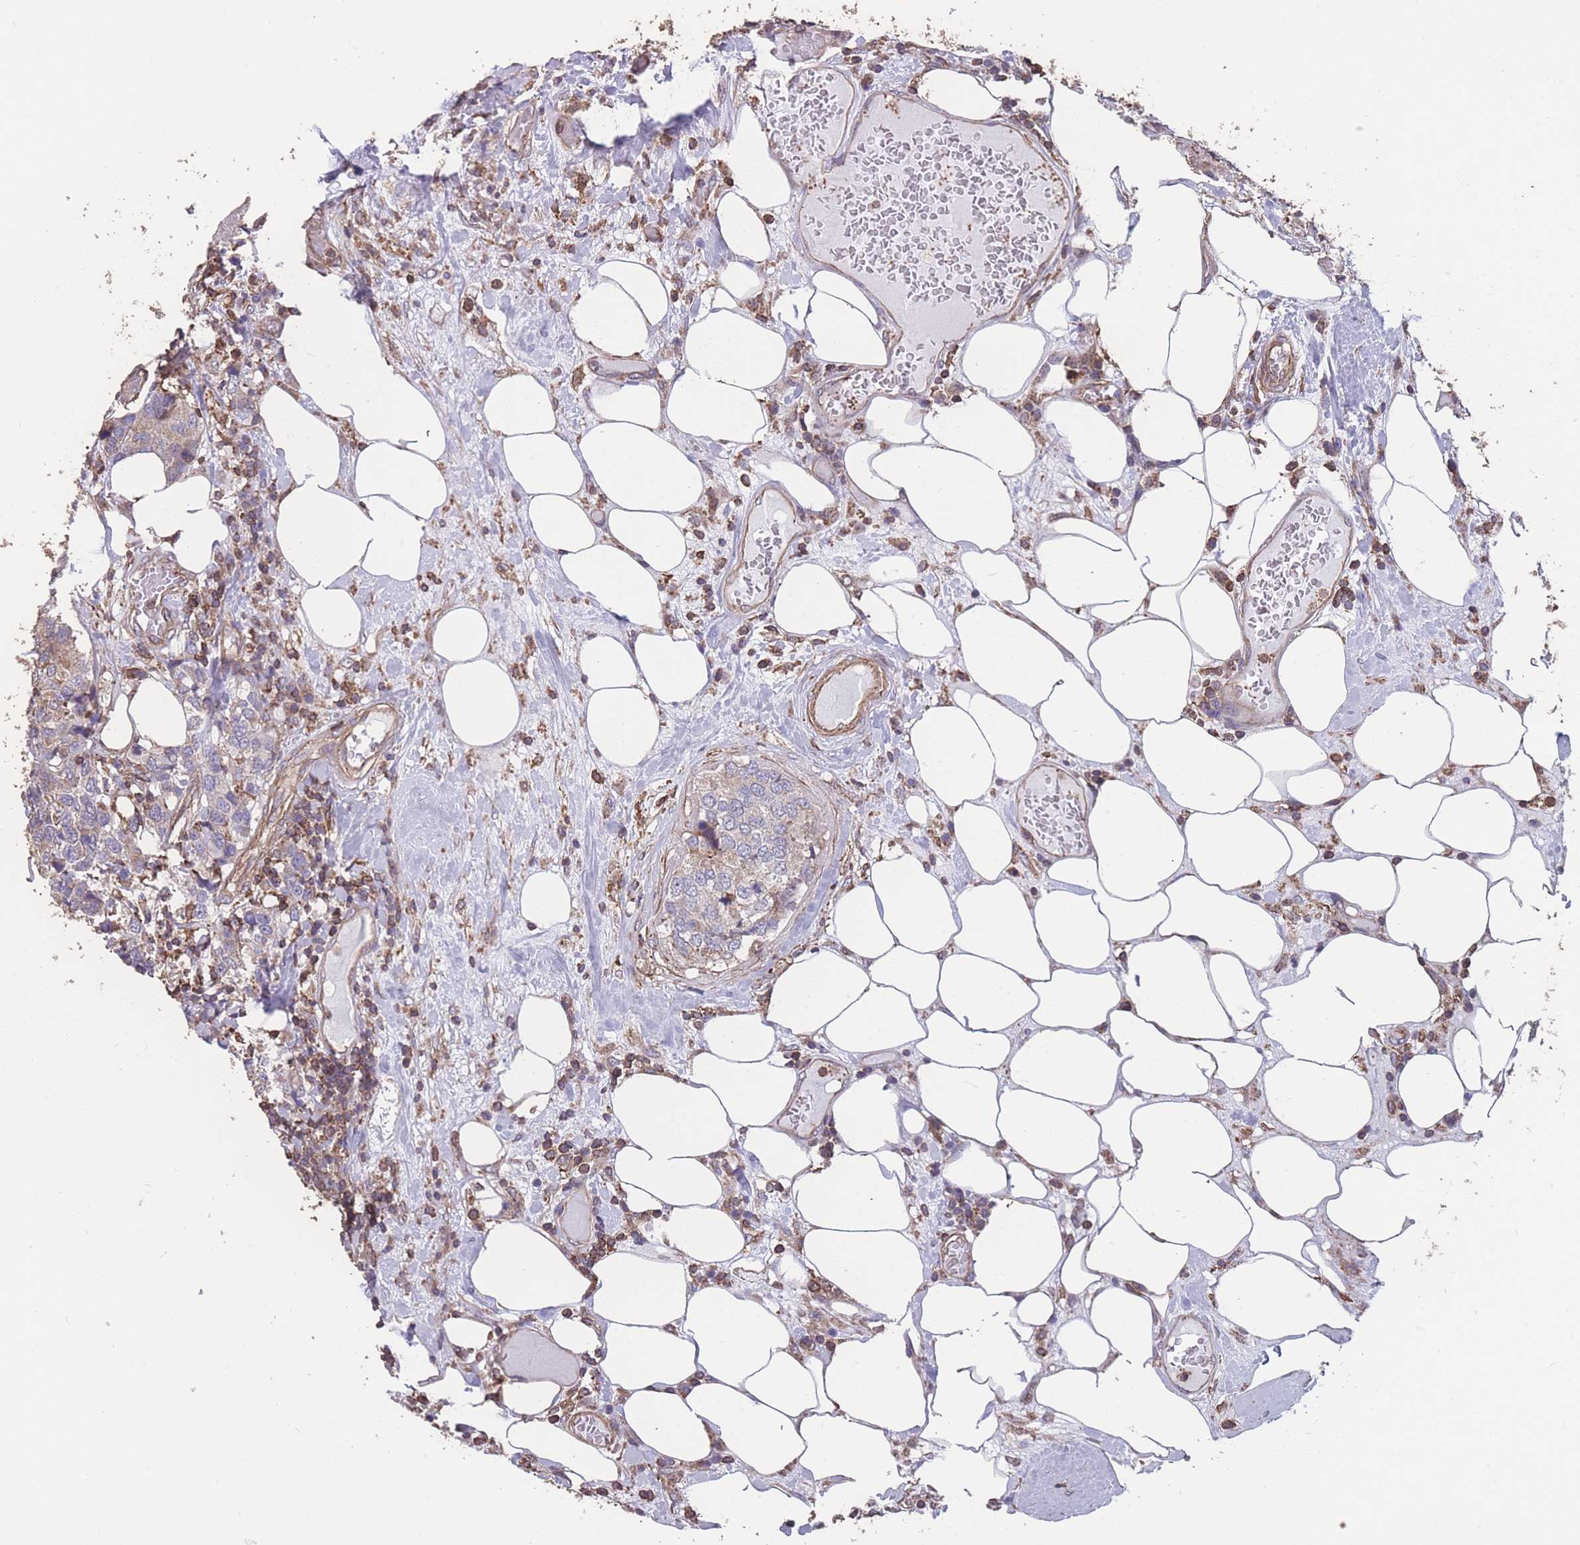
{"staining": {"intensity": "weak", "quantity": "<25%", "location": "cytoplasmic/membranous"}, "tissue": "breast cancer", "cell_type": "Tumor cells", "image_type": "cancer", "snomed": [{"axis": "morphology", "description": "Lobular carcinoma"}, {"axis": "topography", "description": "Breast"}], "caption": "Immunohistochemistry of lobular carcinoma (breast) exhibits no staining in tumor cells.", "gene": "NUDT21", "patient": {"sex": "female", "age": 59}}